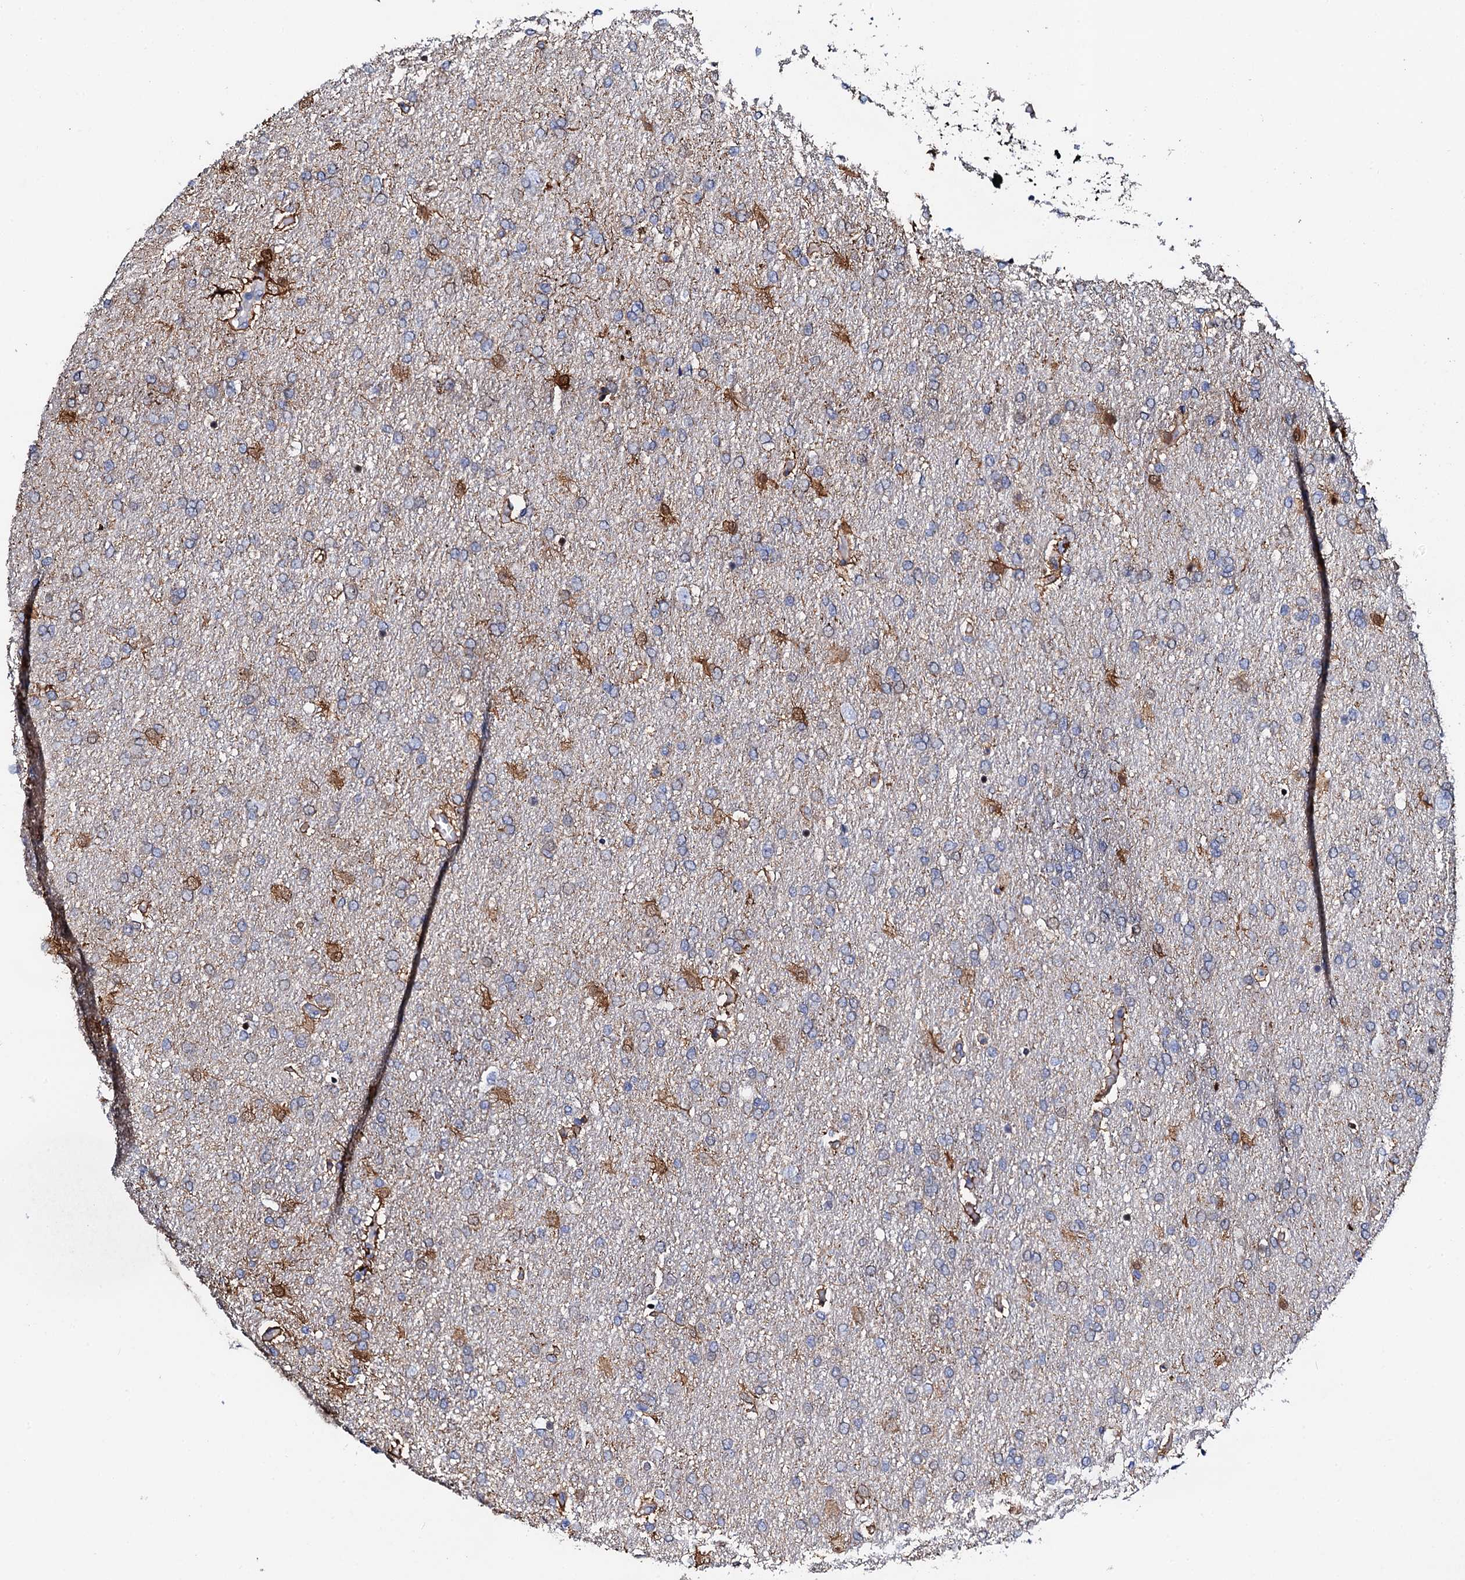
{"staining": {"intensity": "moderate", "quantity": "<25%", "location": "cytoplasmic/membranous,nuclear"}, "tissue": "glioma", "cell_type": "Tumor cells", "image_type": "cancer", "snomed": [{"axis": "morphology", "description": "Glioma, malignant, High grade"}, {"axis": "topography", "description": "Brain"}], "caption": "Protein expression analysis of human malignant glioma (high-grade) reveals moderate cytoplasmic/membranous and nuclear positivity in about <25% of tumor cells.", "gene": "KLHL32", "patient": {"sex": "male", "age": 72}}